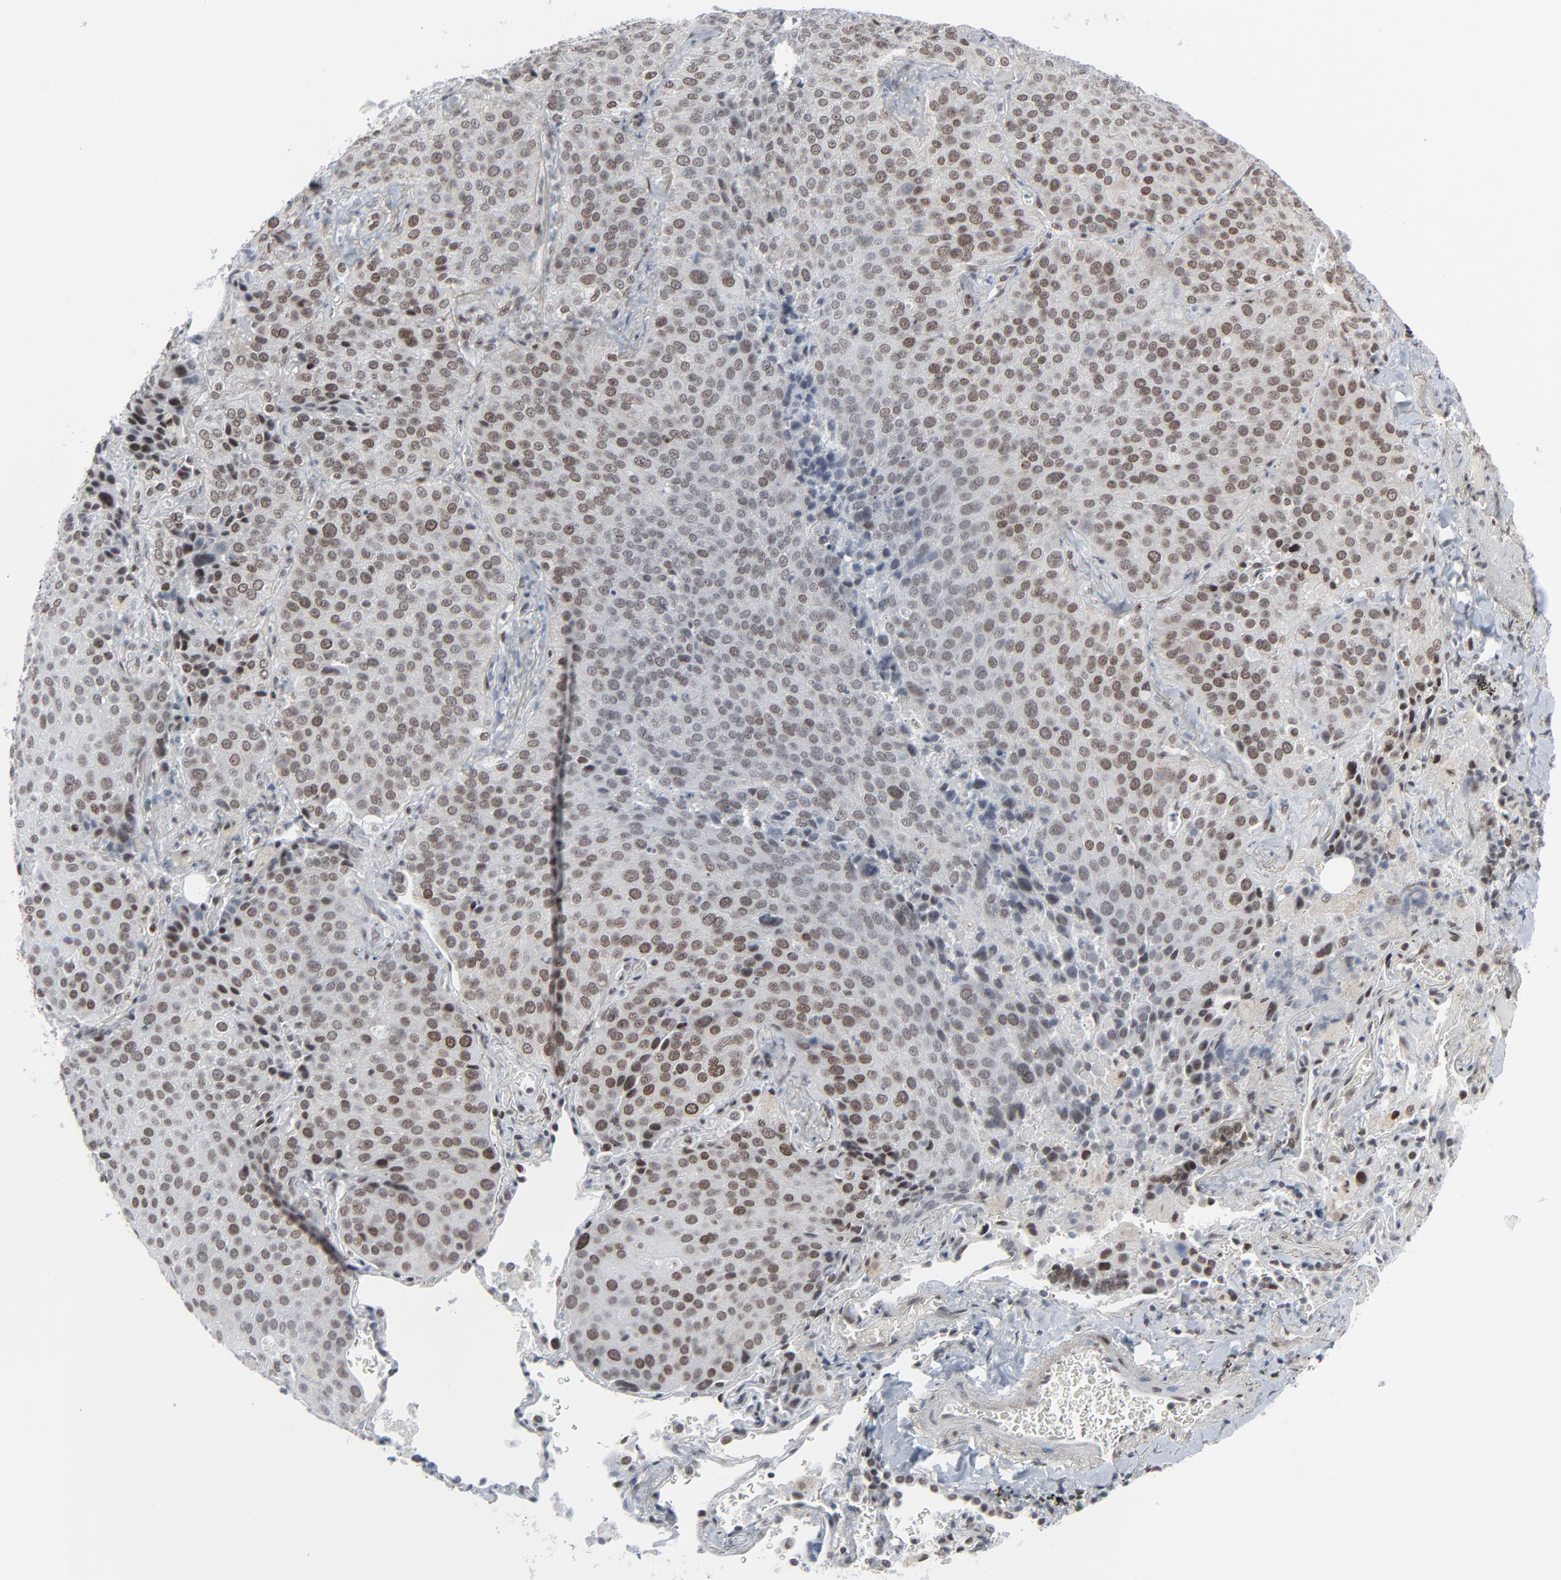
{"staining": {"intensity": "moderate", "quantity": "25%-75%", "location": "nuclear"}, "tissue": "lung cancer", "cell_type": "Tumor cells", "image_type": "cancer", "snomed": [{"axis": "morphology", "description": "Squamous cell carcinoma, NOS"}, {"axis": "topography", "description": "Lung"}], "caption": "This histopathology image displays lung cancer stained with IHC to label a protein in brown. The nuclear of tumor cells show moderate positivity for the protein. Nuclei are counter-stained blue.", "gene": "FBXO28", "patient": {"sex": "male", "age": 54}}